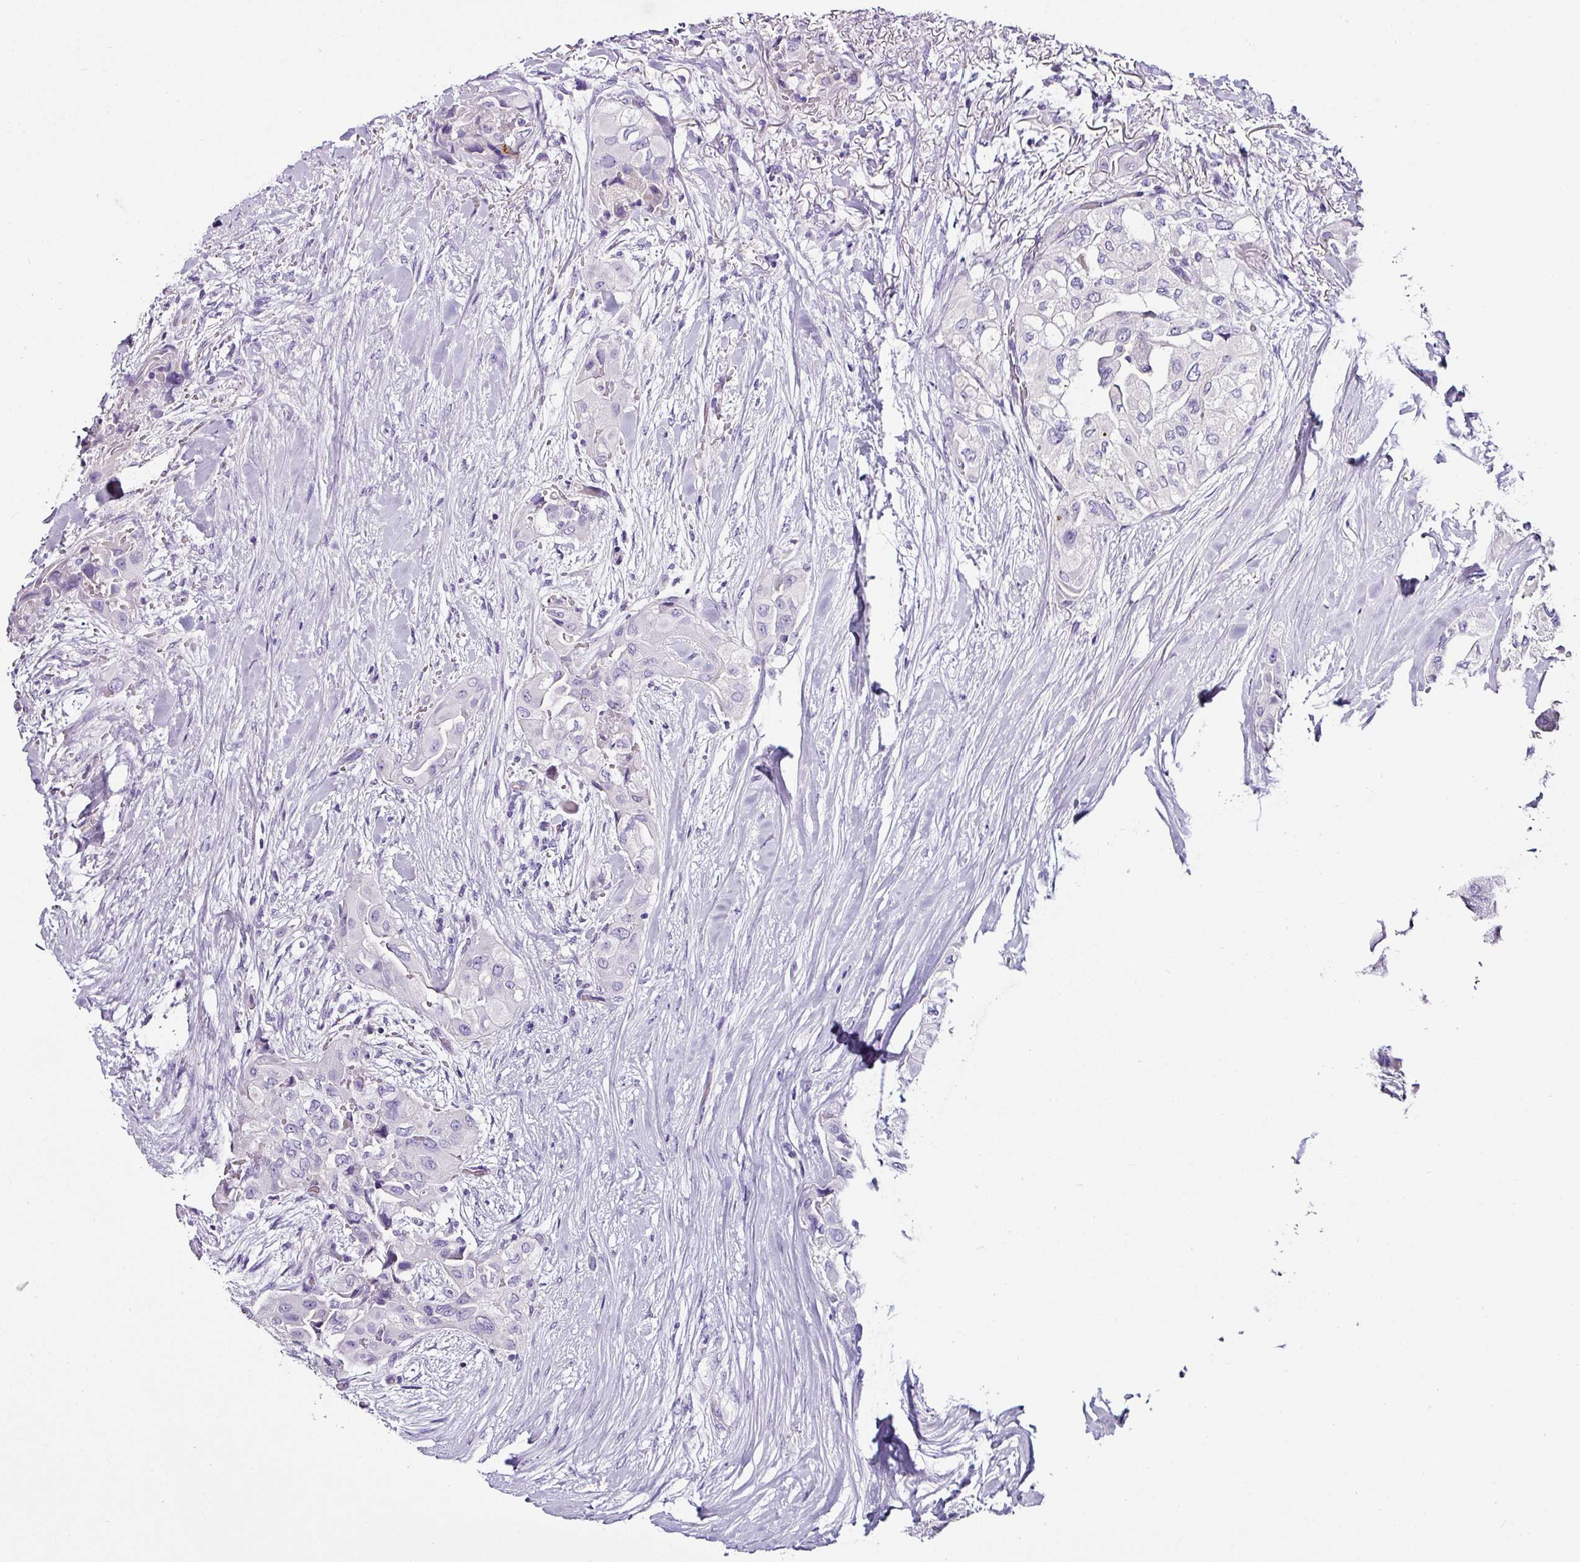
{"staining": {"intensity": "negative", "quantity": "none", "location": "none"}, "tissue": "thyroid cancer", "cell_type": "Tumor cells", "image_type": "cancer", "snomed": [{"axis": "morphology", "description": "Papillary adenocarcinoma, NOS"}, {"axis": "topography", "description": "Thyroid gland"}], "caption": "DAB (3,3'-diaminobenzidine) immunohistochemical staining of human thyroid cancer (papillary adenocarcinoma) reveals no significant positivity in tumor cells.", "gene": "NAPSA", "patient": {"sex": "female", "age": 59}}